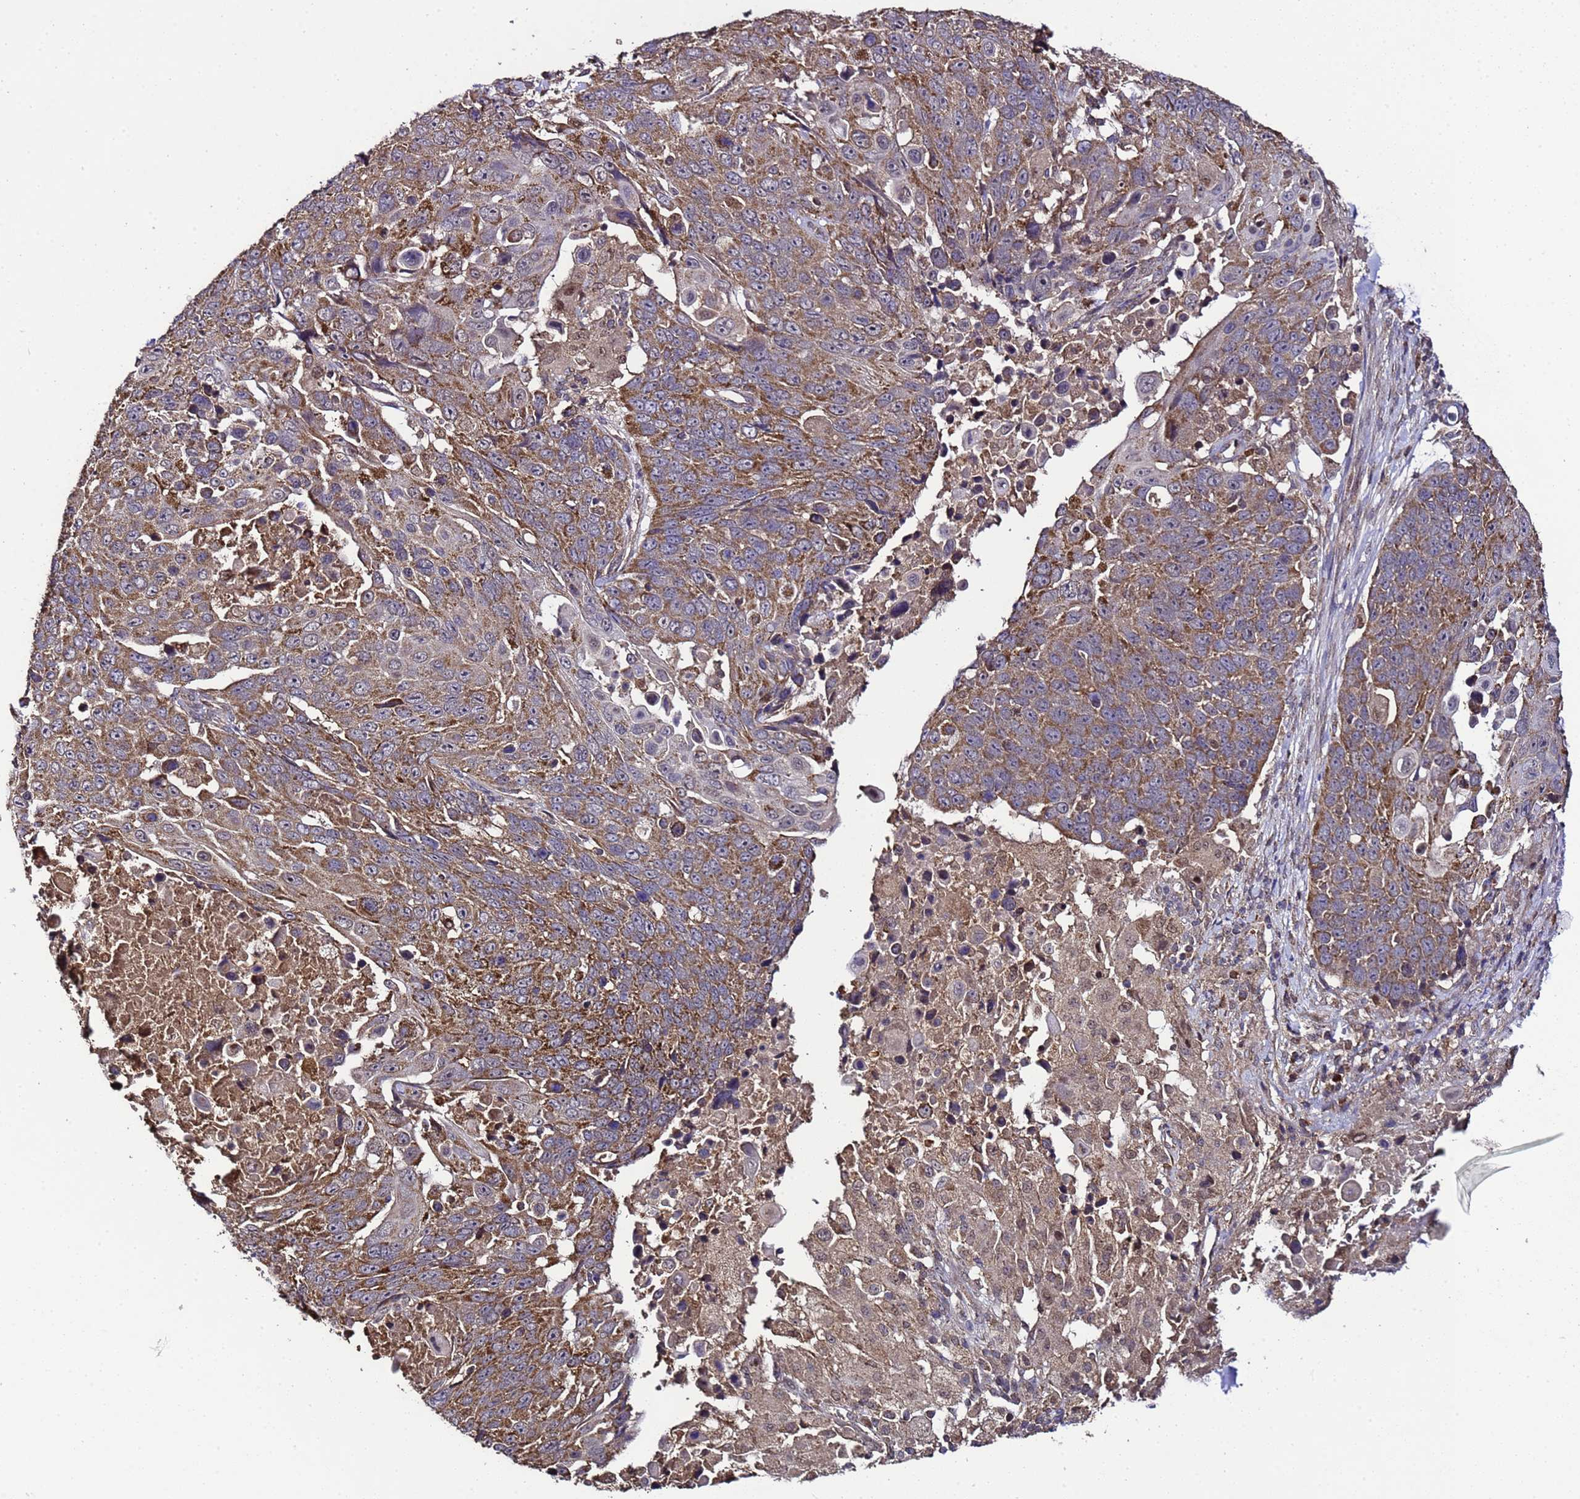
{"staining": {"intensity": "moderate", "quantity": ">75%", "location": "cytoplasmic/membranous"}, "tissue": "lung cancer", "cell_type": "Tumor cells", "image_type": "cancer", "snomed": [{"axis": "morphology", "description": "Squamous cell carcinoma, NOS"}, {"axis": "topography", "description": "Lung"}], "caption": "Brown immunohistochemical staining in human lung cancer (squamous cell carcinoma) exhibits moderate cytoplasmic/membranous staining in approximately >75% of tumor cells.", "gene": "HSPBAP1", "patient": {"sex": "male", "age": 66}}